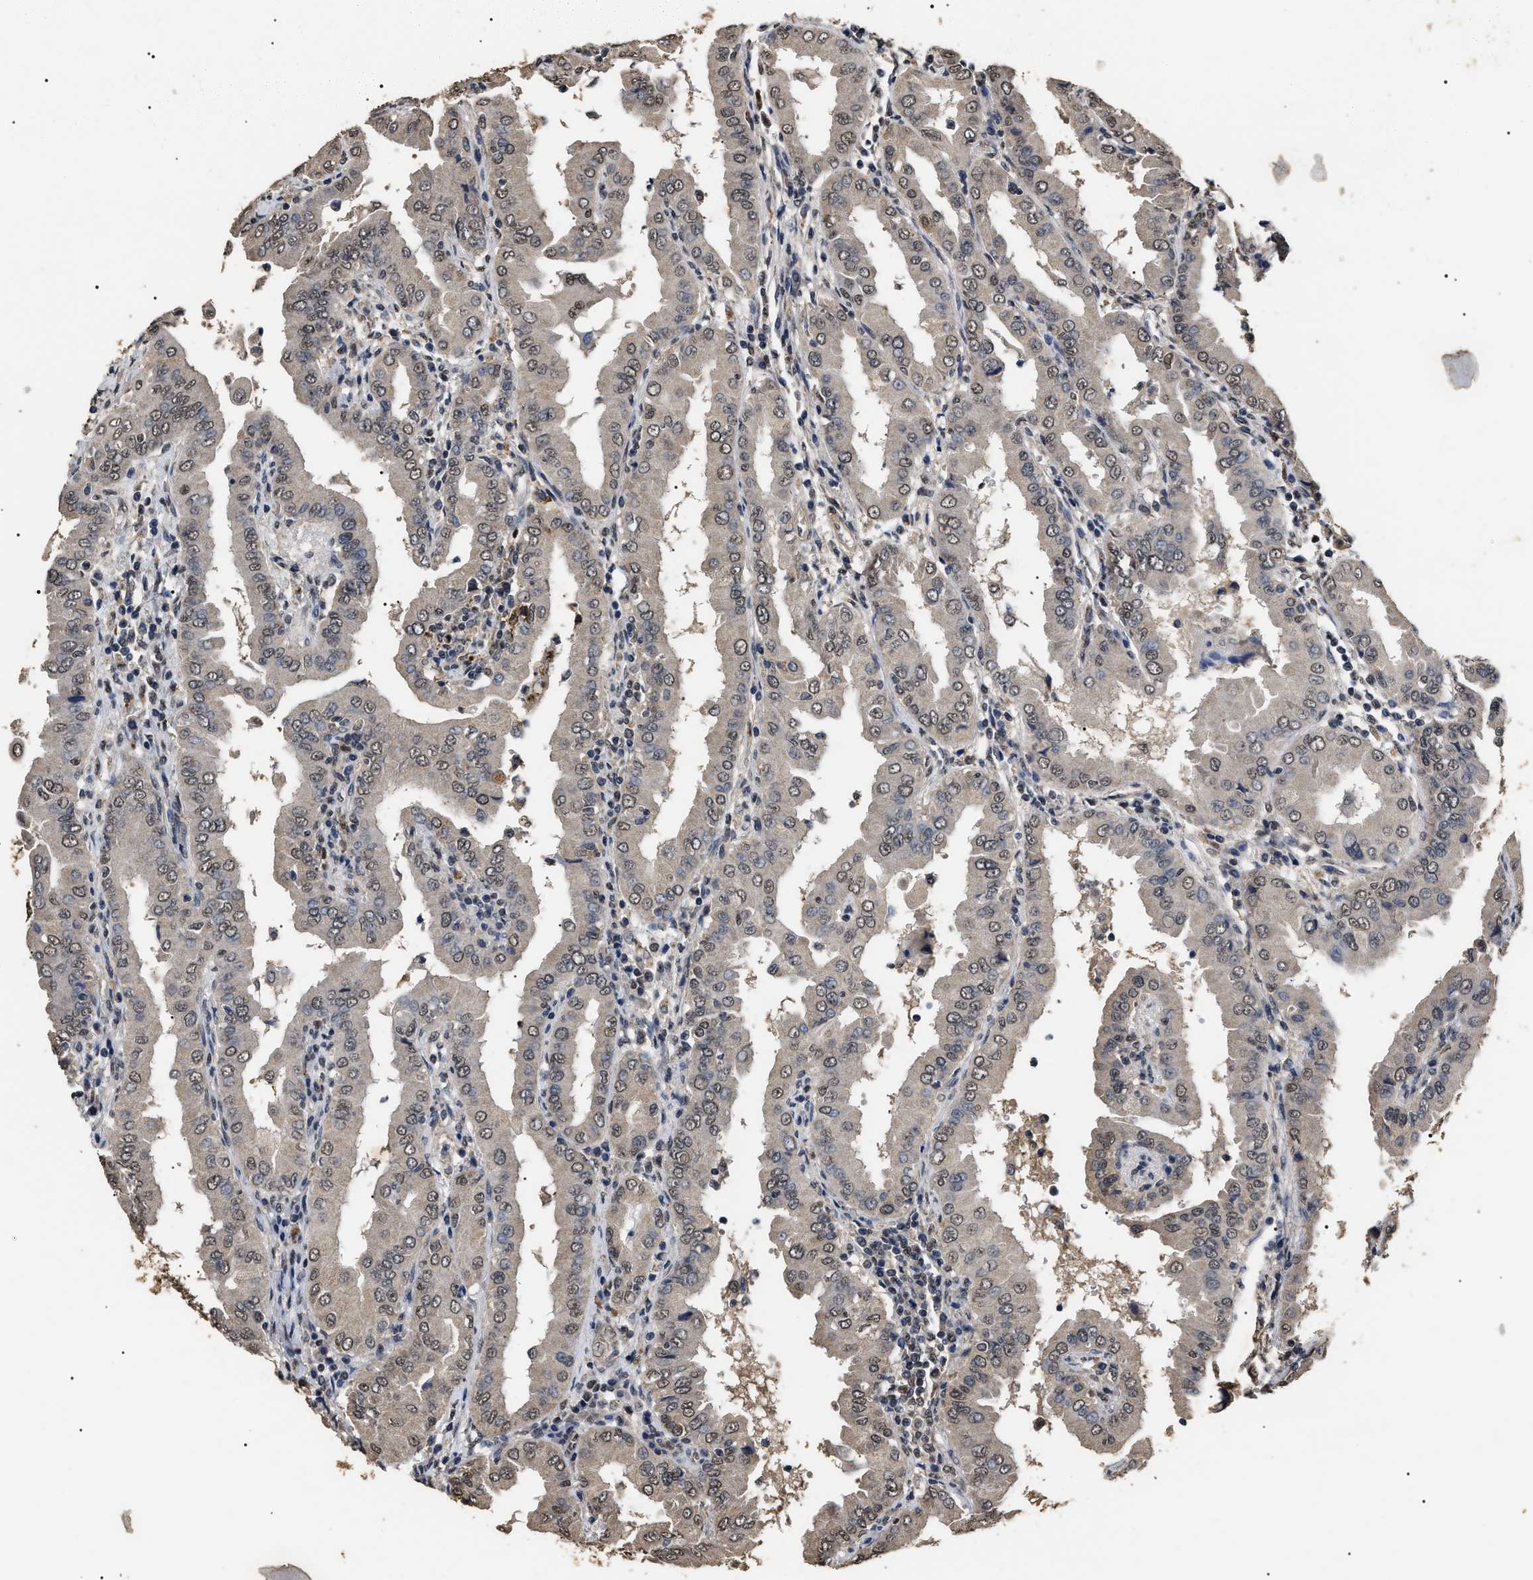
{"staining": {"intensity": "weak", "quantity": ">75%", "location": "cytoplasmic/membranous,nuclear"}, "tissue": "thyroid cancer", "cell_type": "Tumor cells", "image_type": "cancer", "snomed": [{"axis": "morphology", "description": "Papillary adenocarcinoma, NOS"}, {"axis": "topography", "description": "Thyroid gland"}], "caption": "A high-resolution histopathology image shows immunohistochemistry staining of thyroid cancer, which displays weak cytoplasmic/membranous and nuclear staining in about >75% of tumor cells.", "gene": "ANP32E", "patient": {"sex": "male", "age": 33}}